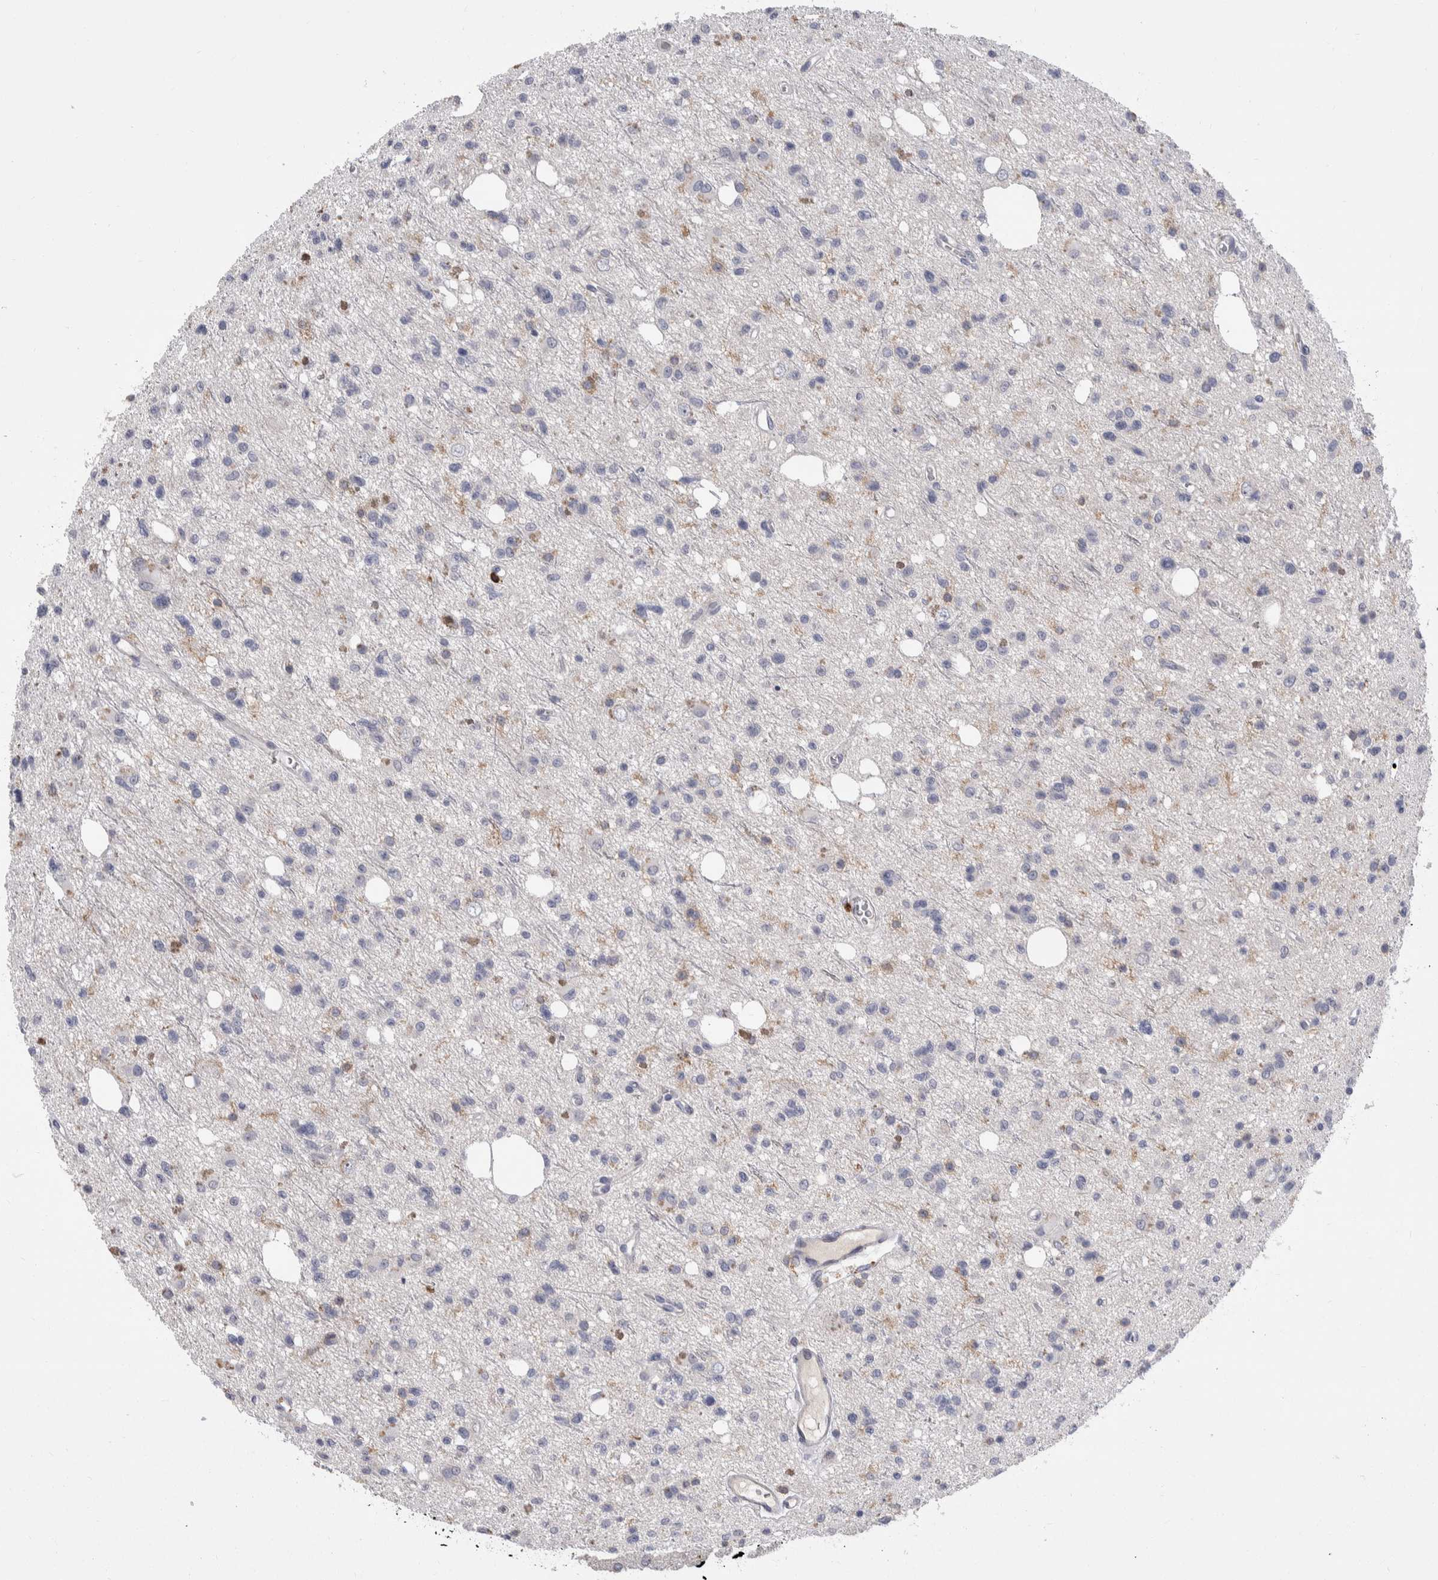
{"staining": {"intensity": "negative", "quantity": "none", "location": "none"}, "tissue": "glioma", "cell_type": "Tumor cells", "image_type": "cancer", "snomed": [{"axis": "morphology", "description": "Glioma, malignant, High grade"}, {"axis": "topography", "description": "Brain"}], "caption": "High magnification brightfield microscopy of glioma stained with DAB (3,3'-diaminobenzidine) (brown) and counterstained with hematoxylin (blue): tumor cells show no significant staining. Brightfield microscopy of IHC stained with DAB (3,3'-diaminobenzidine) (brown) and hematoxylin (blue), captured at high magnification.", "gene": "CEP295NL", "patient": {"sex": "female", "age": 62}}